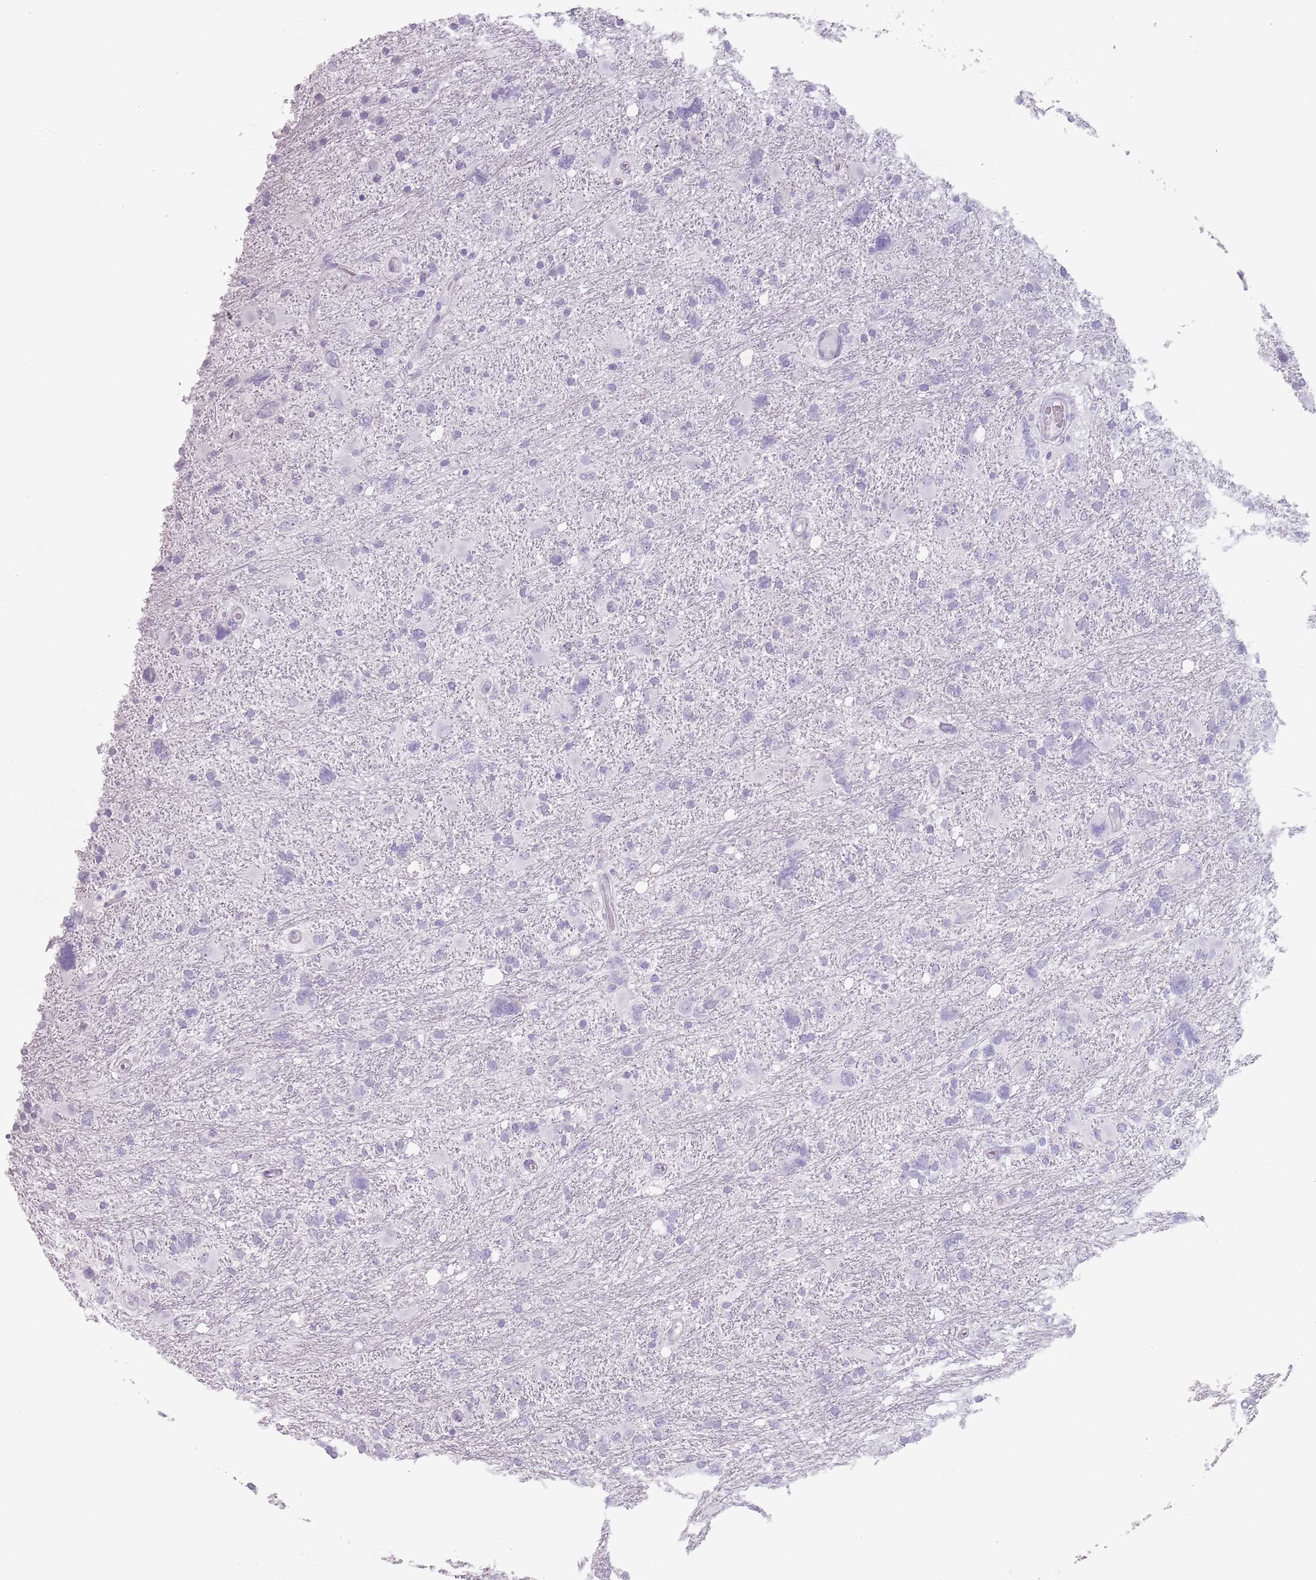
{"staining": {"intensity": "negative", "quantity": "none", "location": "none"}, "tissue": "glioma", "cell_type": "Tumor cells", "image_type": "cancer", "snomed": [{"axis": "morphology", "description": "Glioma, malignant, High grade"}, {"axis": "topography", "description": "Brain"}], "caption": "This is an immunohistochemistry micrograph of human malignant glioma (high-grade). There is no positivity in tumor cells.", "gene": "ZNF584", "patient": {"sex": "male", "age": 61}}